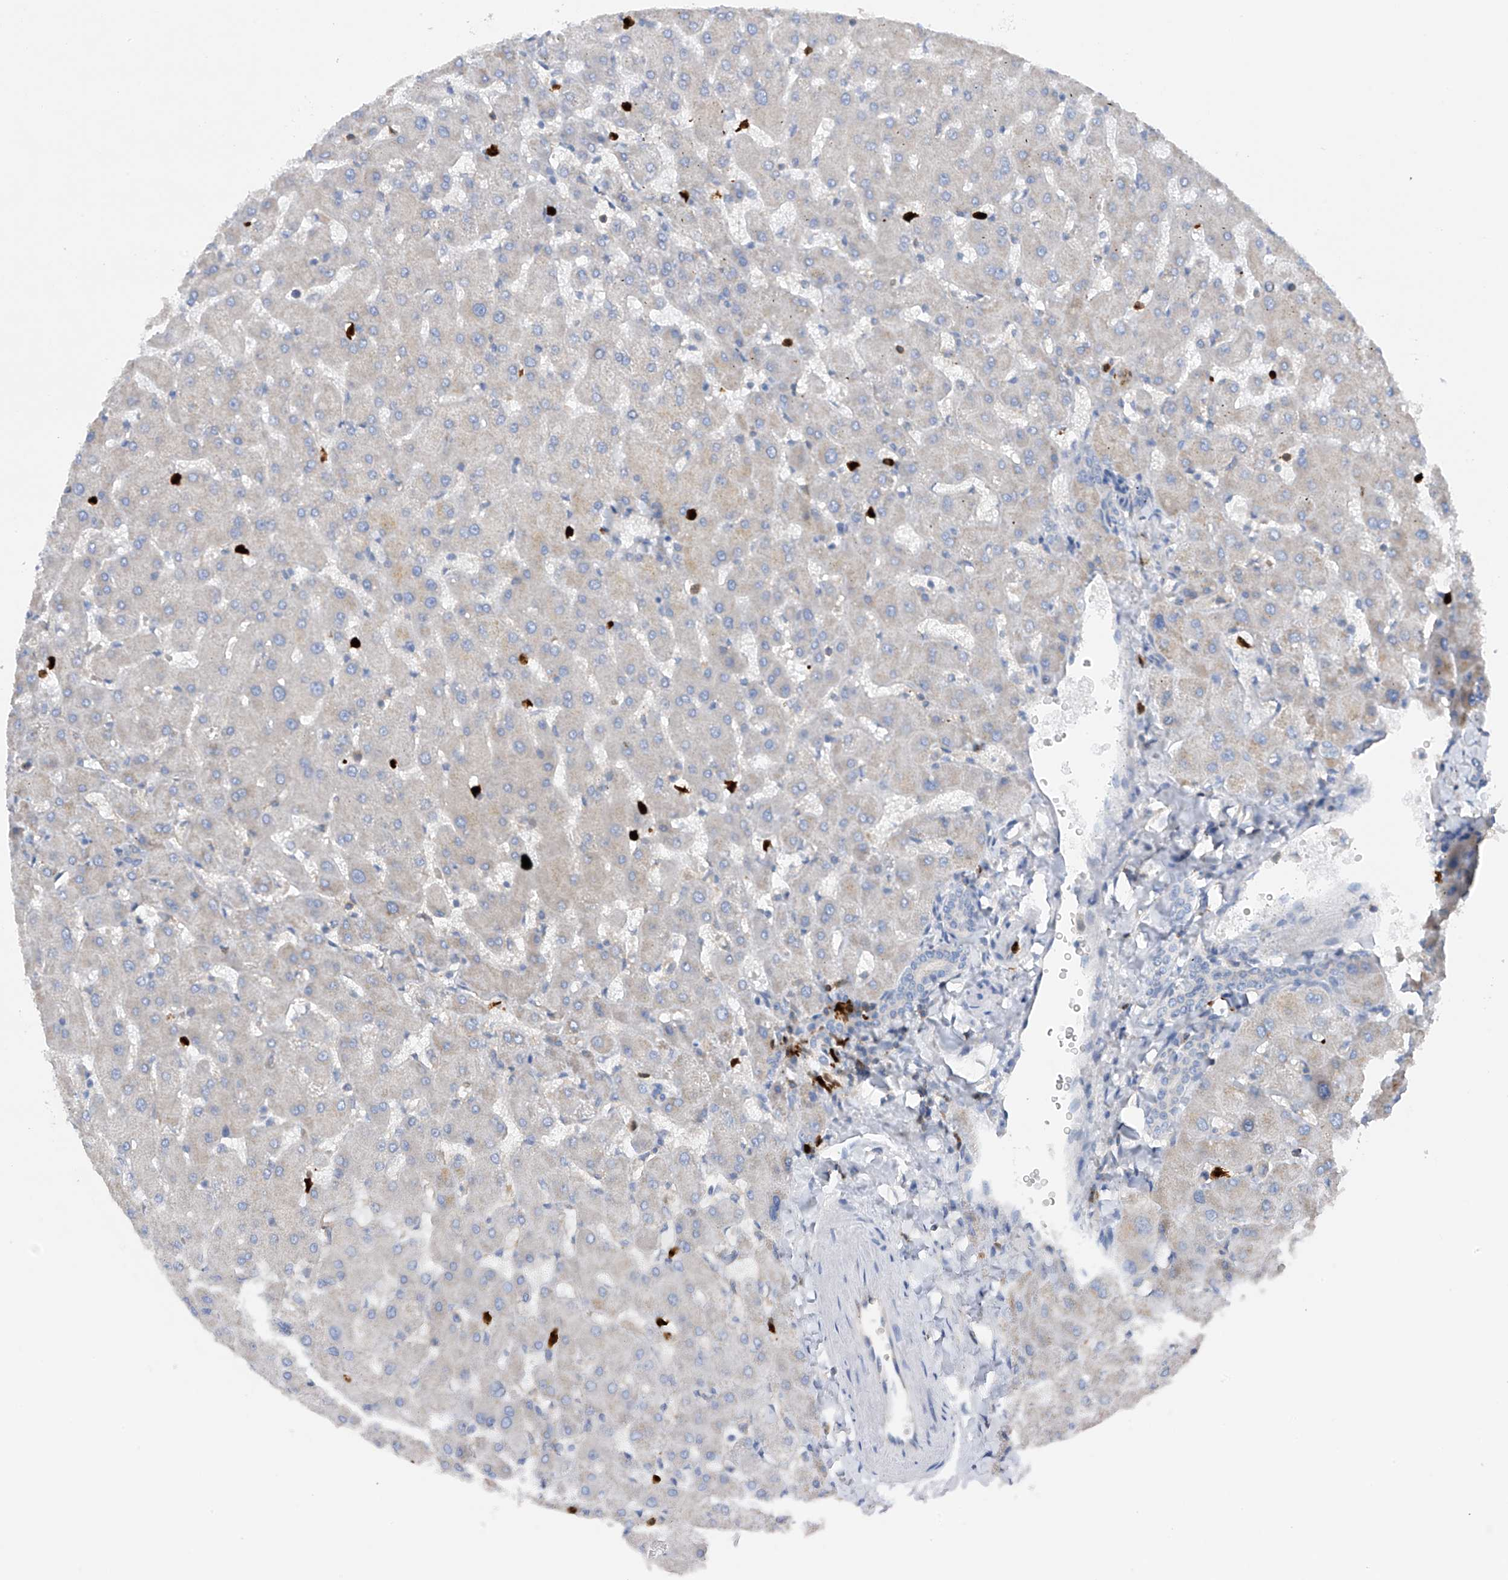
{"staining": {"intensity": "negative", "quantity": "none", "location": "none"}, "tissue": "liver", "cell_type": "Cholangiocytes", "image_type": "normal", "snomed": [{"axis": "morphology", "description": "Normal tissue, NOS"}, {"axis": "topography", "description": "Liver"}], "caption": "IHC photomicrograph of benign liver: liver stained with DAB demonstrates no significant protein positivity in cholangiocytes.", "gene": "PHACTR2", "patient": {"sex": "female", "age": 63}}